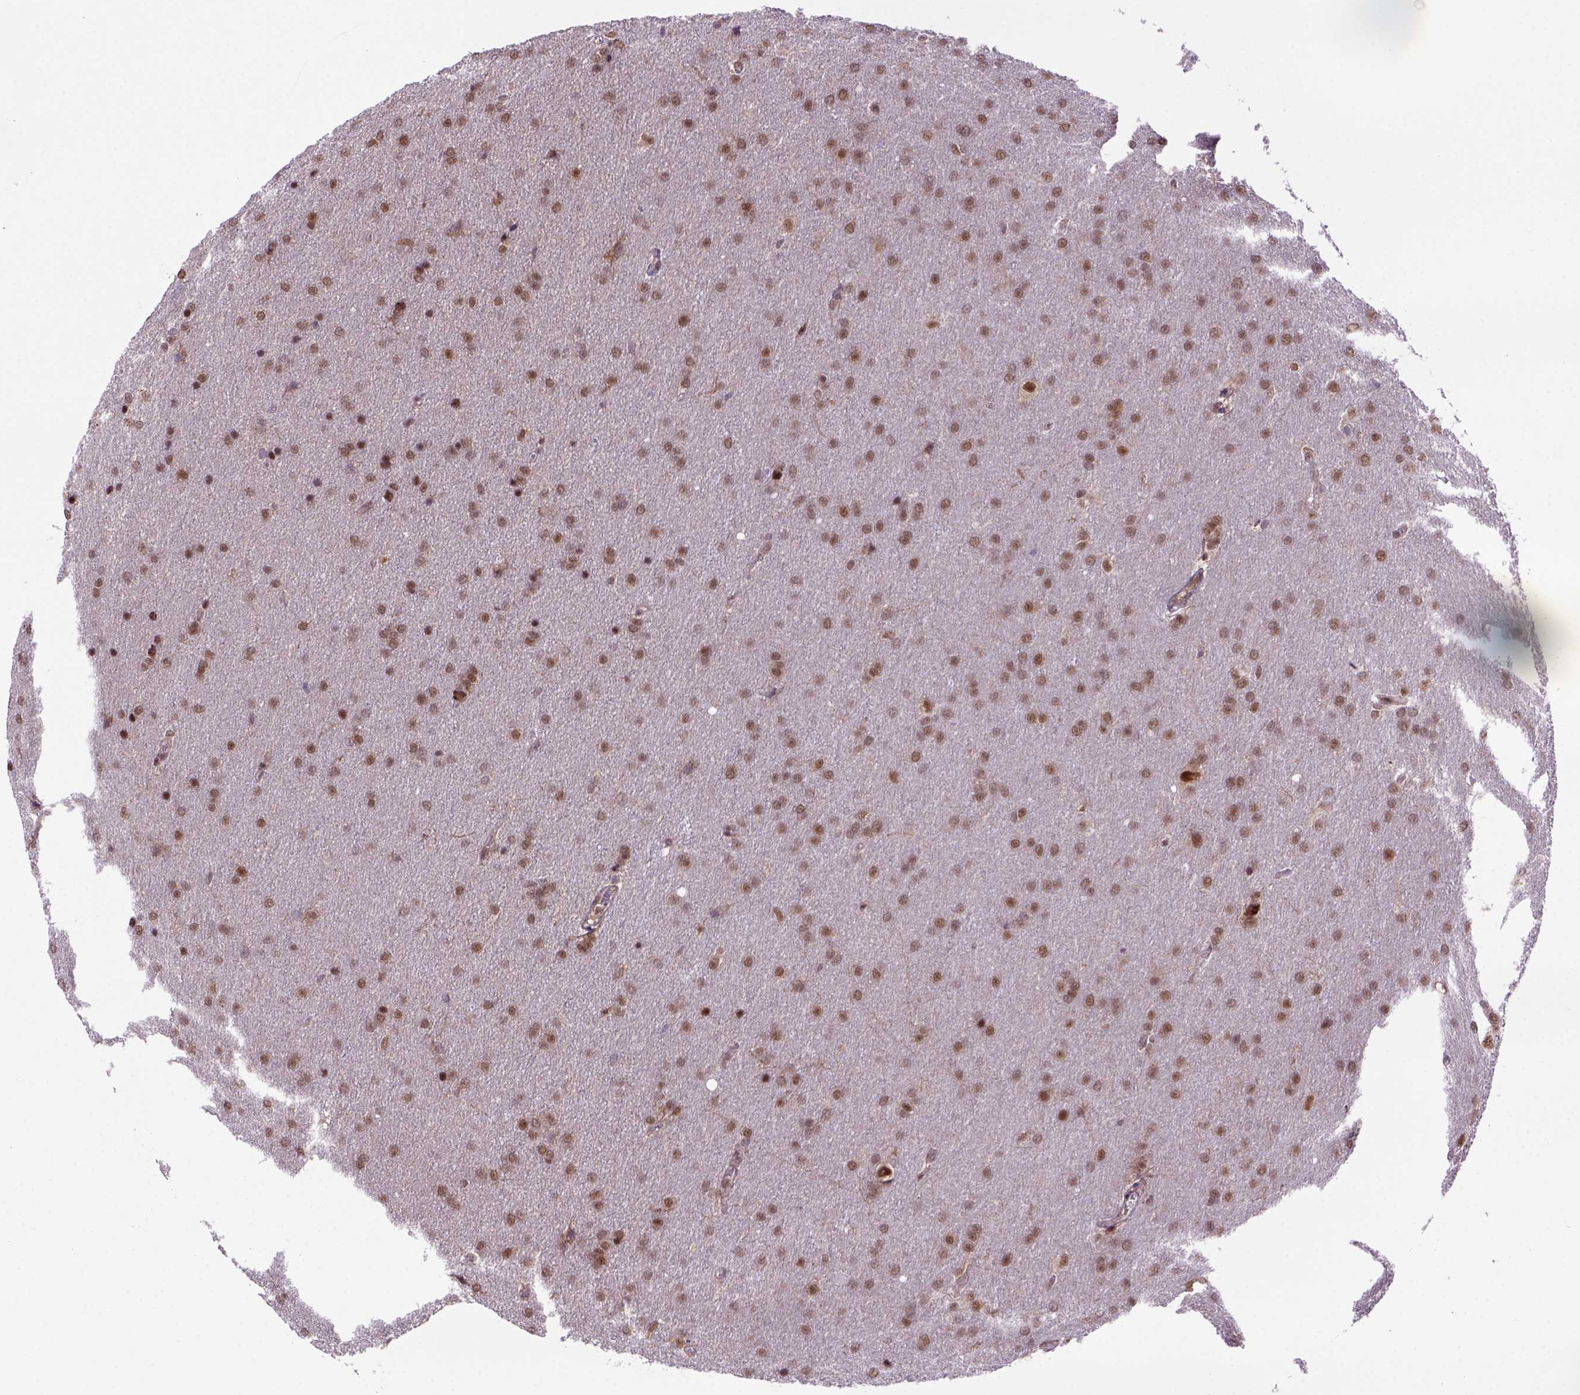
{"staining": {"intensity": "moderate", "quantity": ">75%", "location": "nuclear"}, "tissue": "glioma", "cell_type": "Tumor cells", "image_type": "cancer", "snomed": [{"axis": "morphology", "description": "Glioma, malignant, Low grade"}, {"axis": "topography", "description": "Brain"}], "caption": "Protein analysis of glioma tissue shows moderate nuclear expression in about >75% of tumor cells. (IHC, brightfield microscopy, high magnification).", "gene": "PSMC2", "patient": {"sex": "female", "age": 32}}